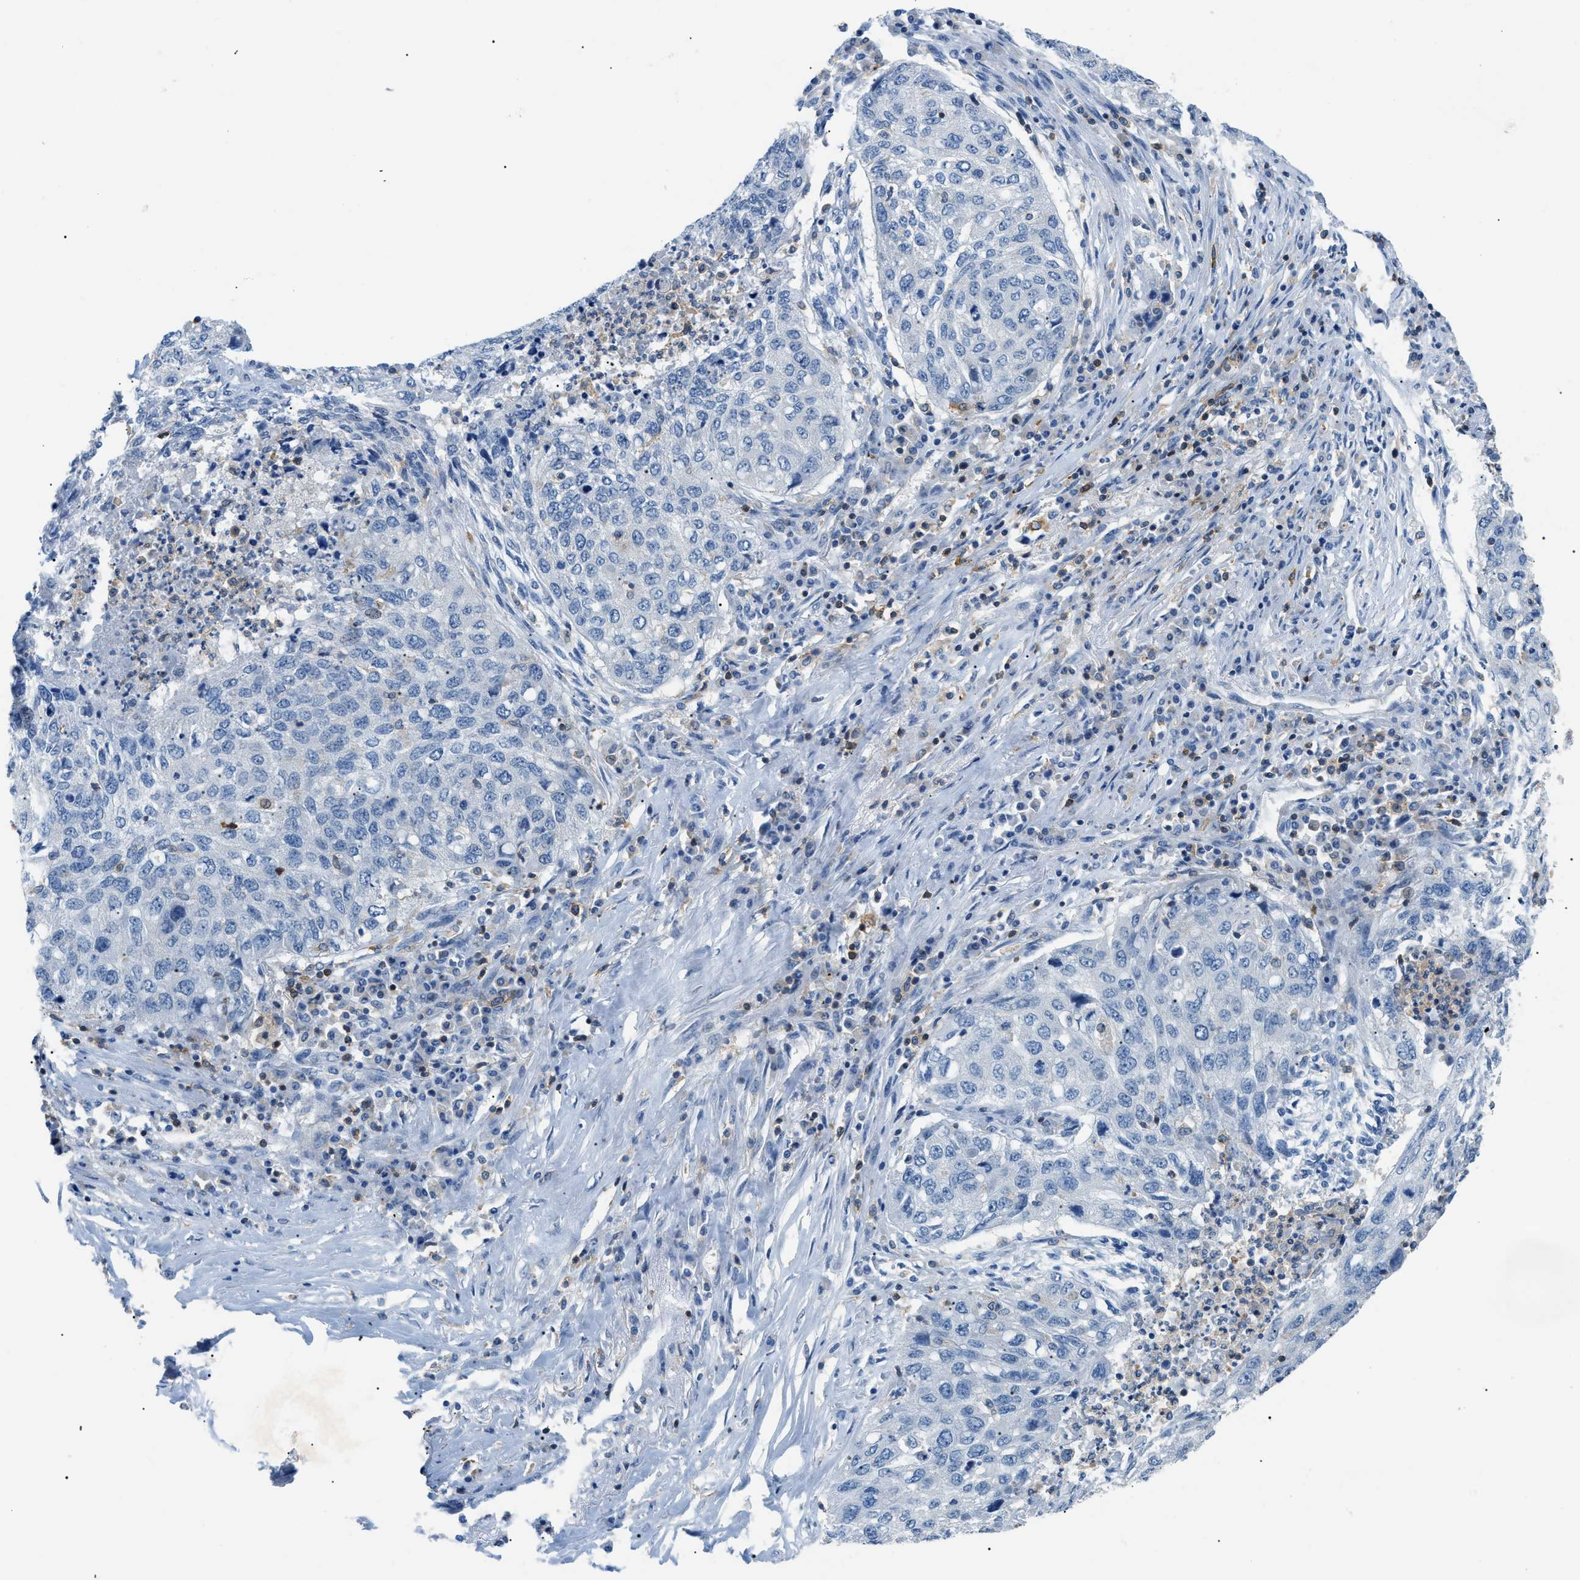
{"staining": {"intensity": "negative", "quantity": "none", "location": "none"}, "tissue": "lung cancer", "cell_type": "Tumor cells", "image_type": "cancer", "snomed": [{"axis": "morphology", "description": "Squamous cell carcinoma, NOS"}, {"axis": "topography", "description": "Lung"}], "caption": "This is a image of immunohistochemistry staining of squamous cell carcinoma (lung), which shows no expression in tumor cells.", "gene": "INPP5D", "patient": {"sex": "female", "age": 63}}